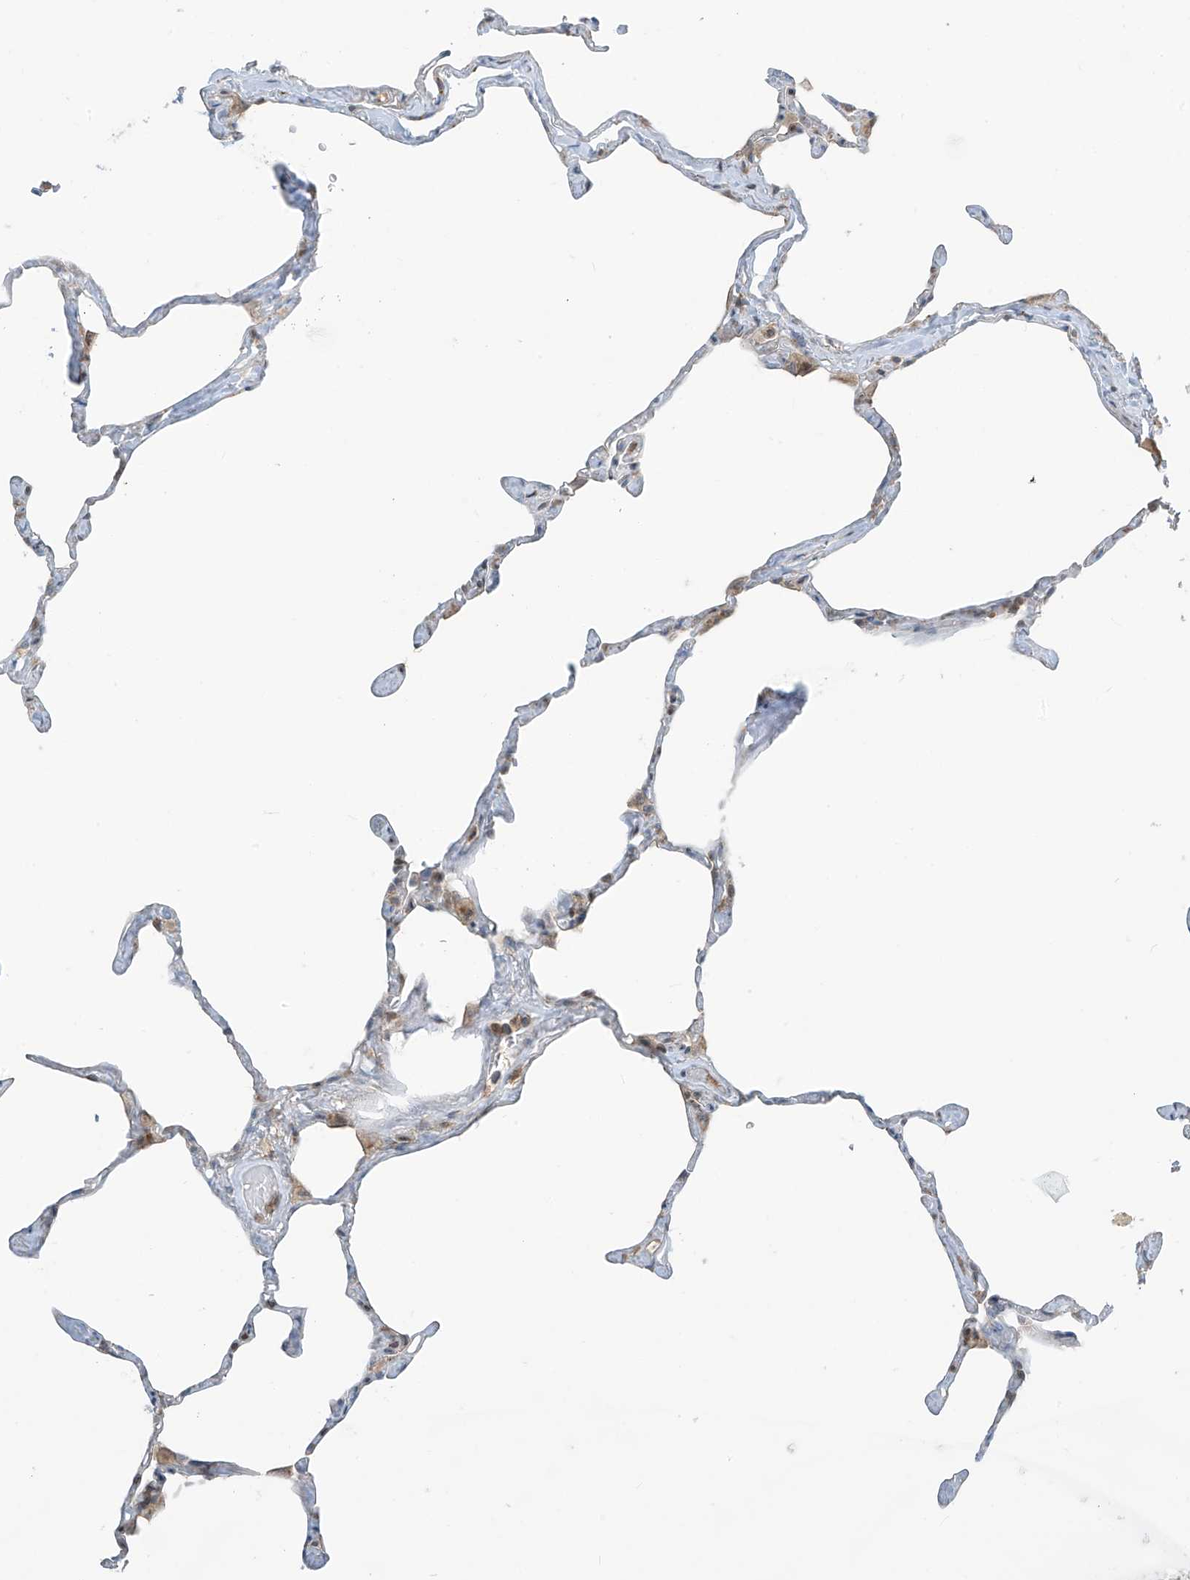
{"staining": {"intensity": "negative", "quantity": "none", "location": "none"}, "tissue": "lung", "cell_type": "Alveolar cells", "image_type": "normal", "snomed": [{"axis": "morphology", "description": "Normal tissue, NOS"}, {"axis": "topography", "description": "Lung"}], "caption": "Normal lung was stained to show a protein in brown. There is no significant staining in alveolar cells.", "gene": "PARVG", "patient": {"sex": "male", "age": 65}}